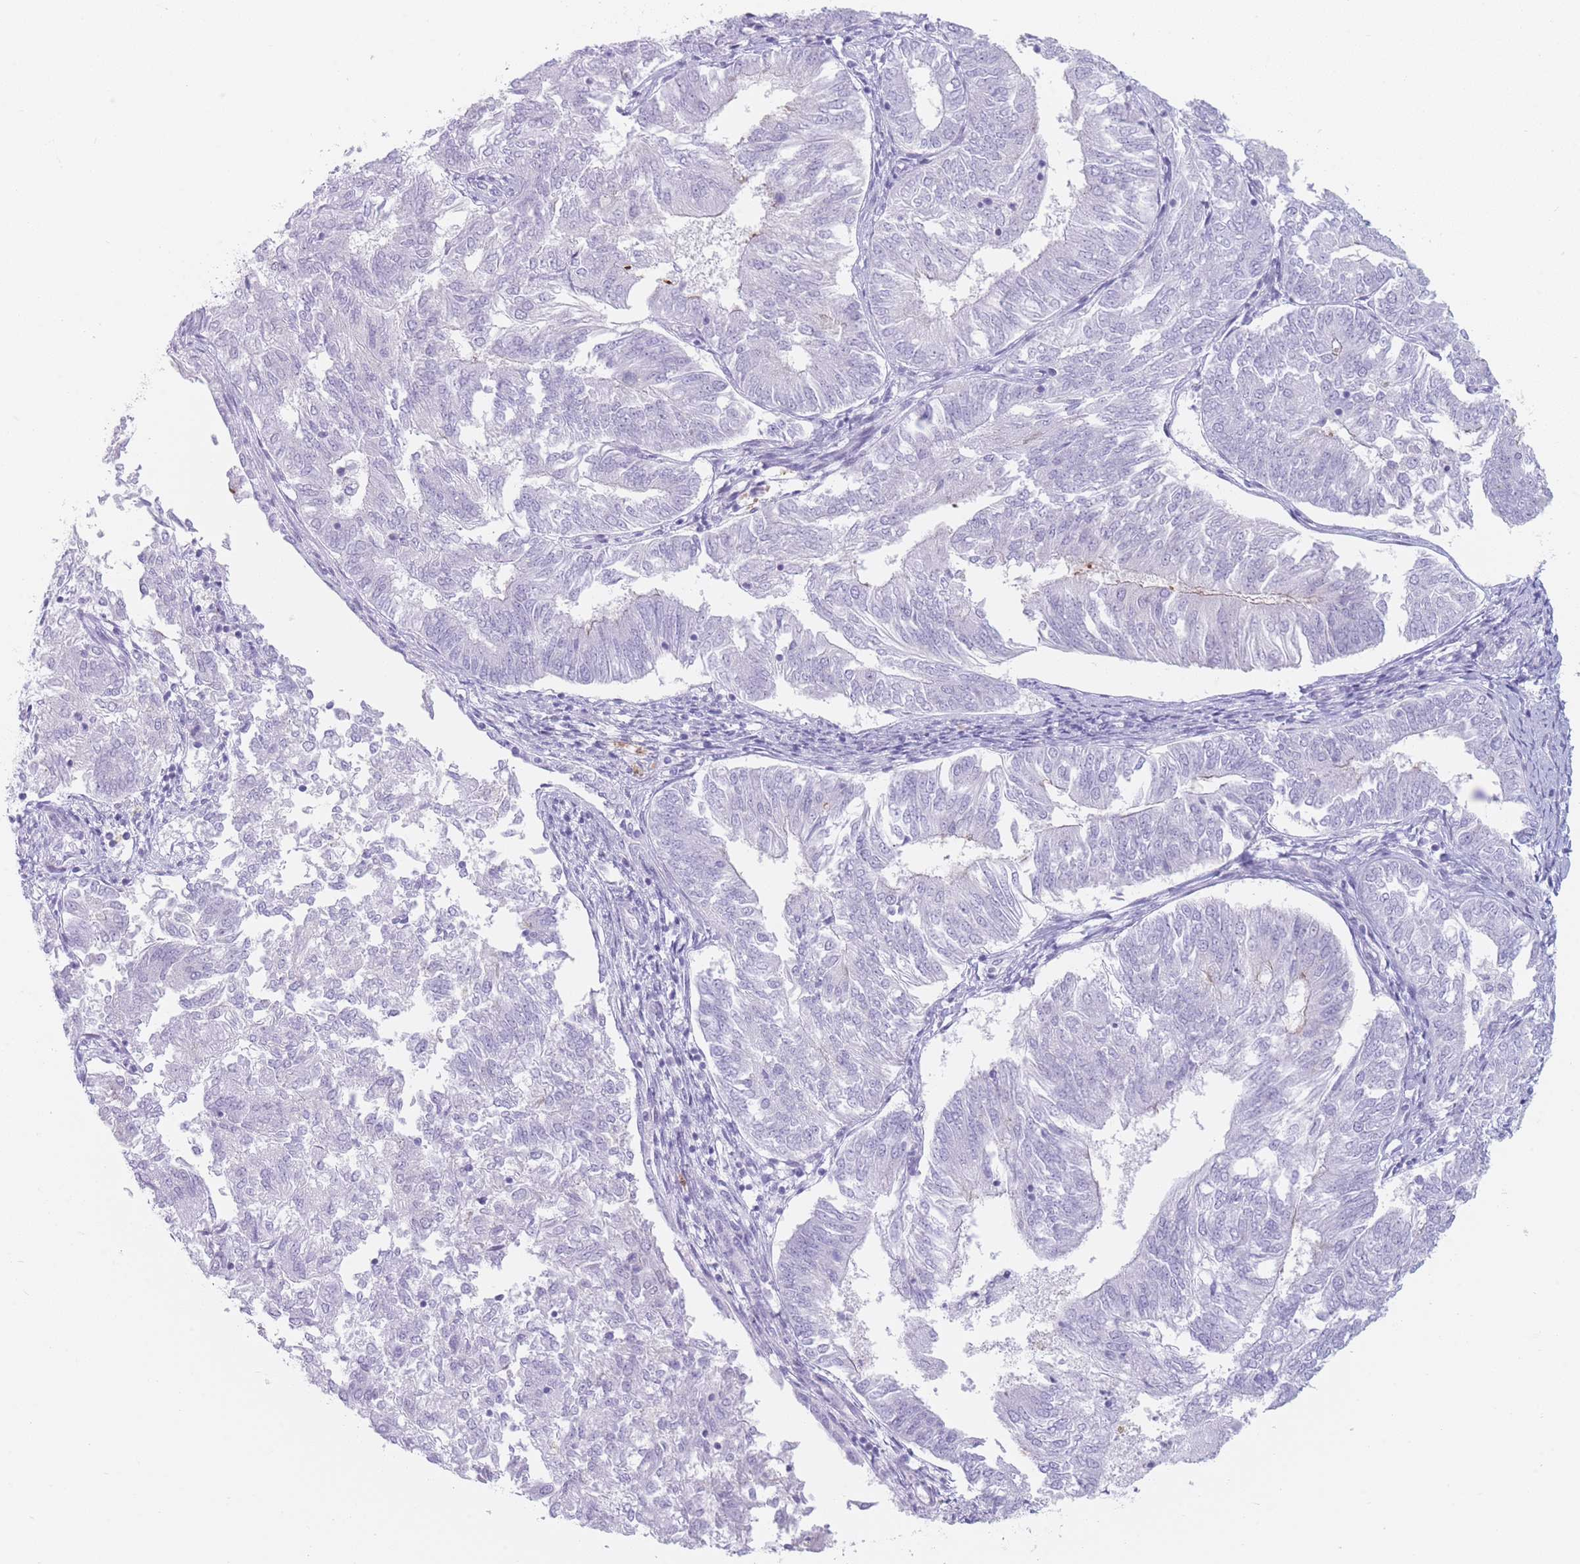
{"staining": {"intensity": "negative", "quantity": "none", "location": "none"}, "tissue": "endometrial cancer", "cell_type": "Tumor cells", "image_type": "cancer", "snomed": [{"axis": "morphology", "description": "Adenocarcinoma, NOS"}, {"axis": "topography", "description": "Endometrium"}], "caption": "DAB (3,3'-diaminobenzidine) immunohistochemical staining of adenocarcinoma (endometrial) demonstrates no significant staining in tumor cells.", "gene": "IFNA6", "patient": {"sex": "female", "age": 58}}